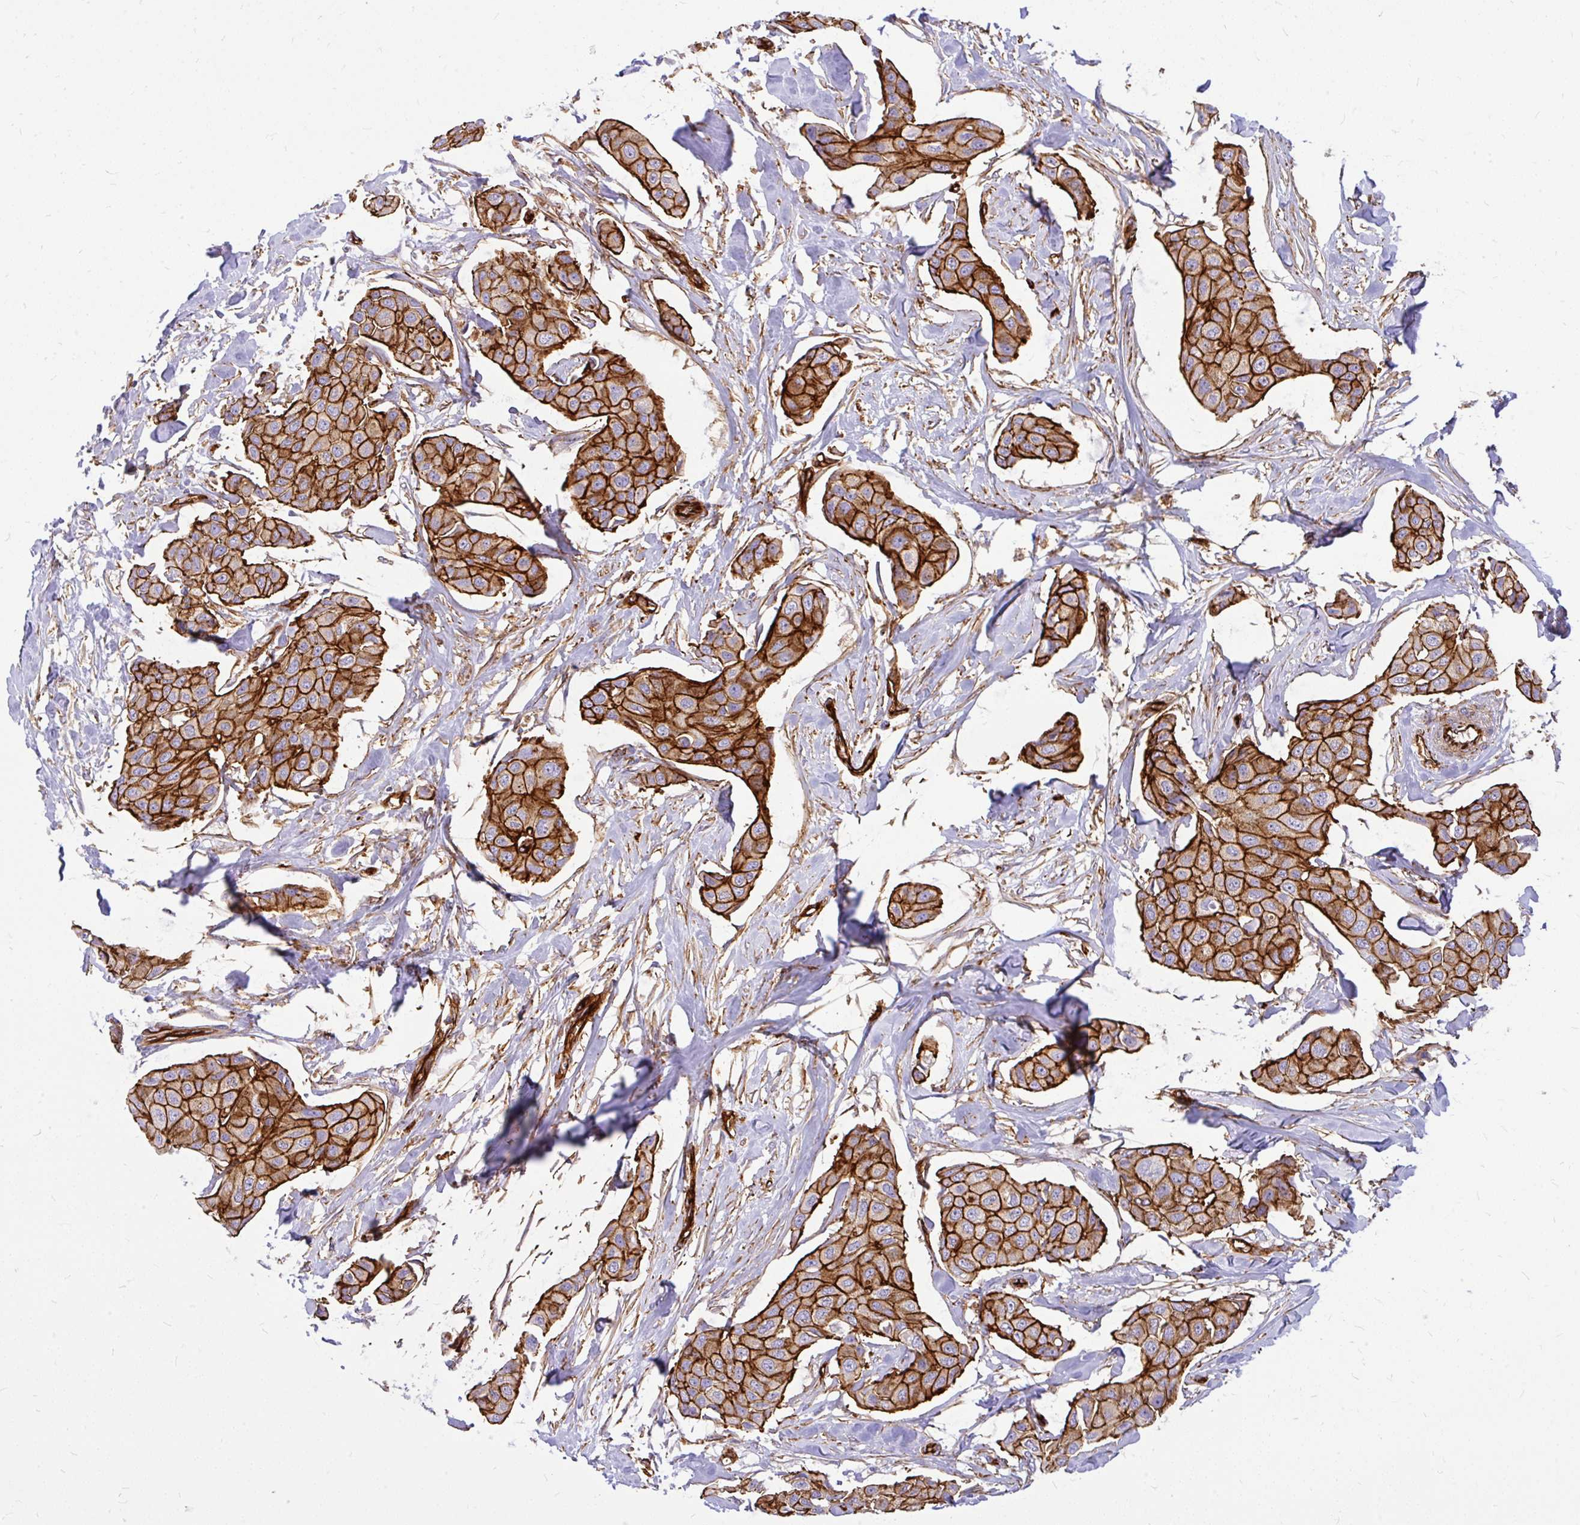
{"staining": {"intensity": "strong", "quantity": ">75%", "location": "cytoplasmic/membranous"}, "tissue": "breast cancer", "cell_type": "Tumor cells", "image_type": "cancer", "snomed": [{"axis": "morphology", "description": "Duct carcinoma"}, {"axis": "topography", "description": "Breast"}, {"axis": "topography", "description": "Lymph node"}], "caption": "Breast cancer (intraductal carcinoma) was stained to show a protein in brown. There is high levels of strong cytoplasmic/membranous positivity in about >75% of tumor cells. (IHC, brightfield microscopy, high magnification).", "gene": "MAP1LC3B", "patient": {"sex": "female", "age": 80}}